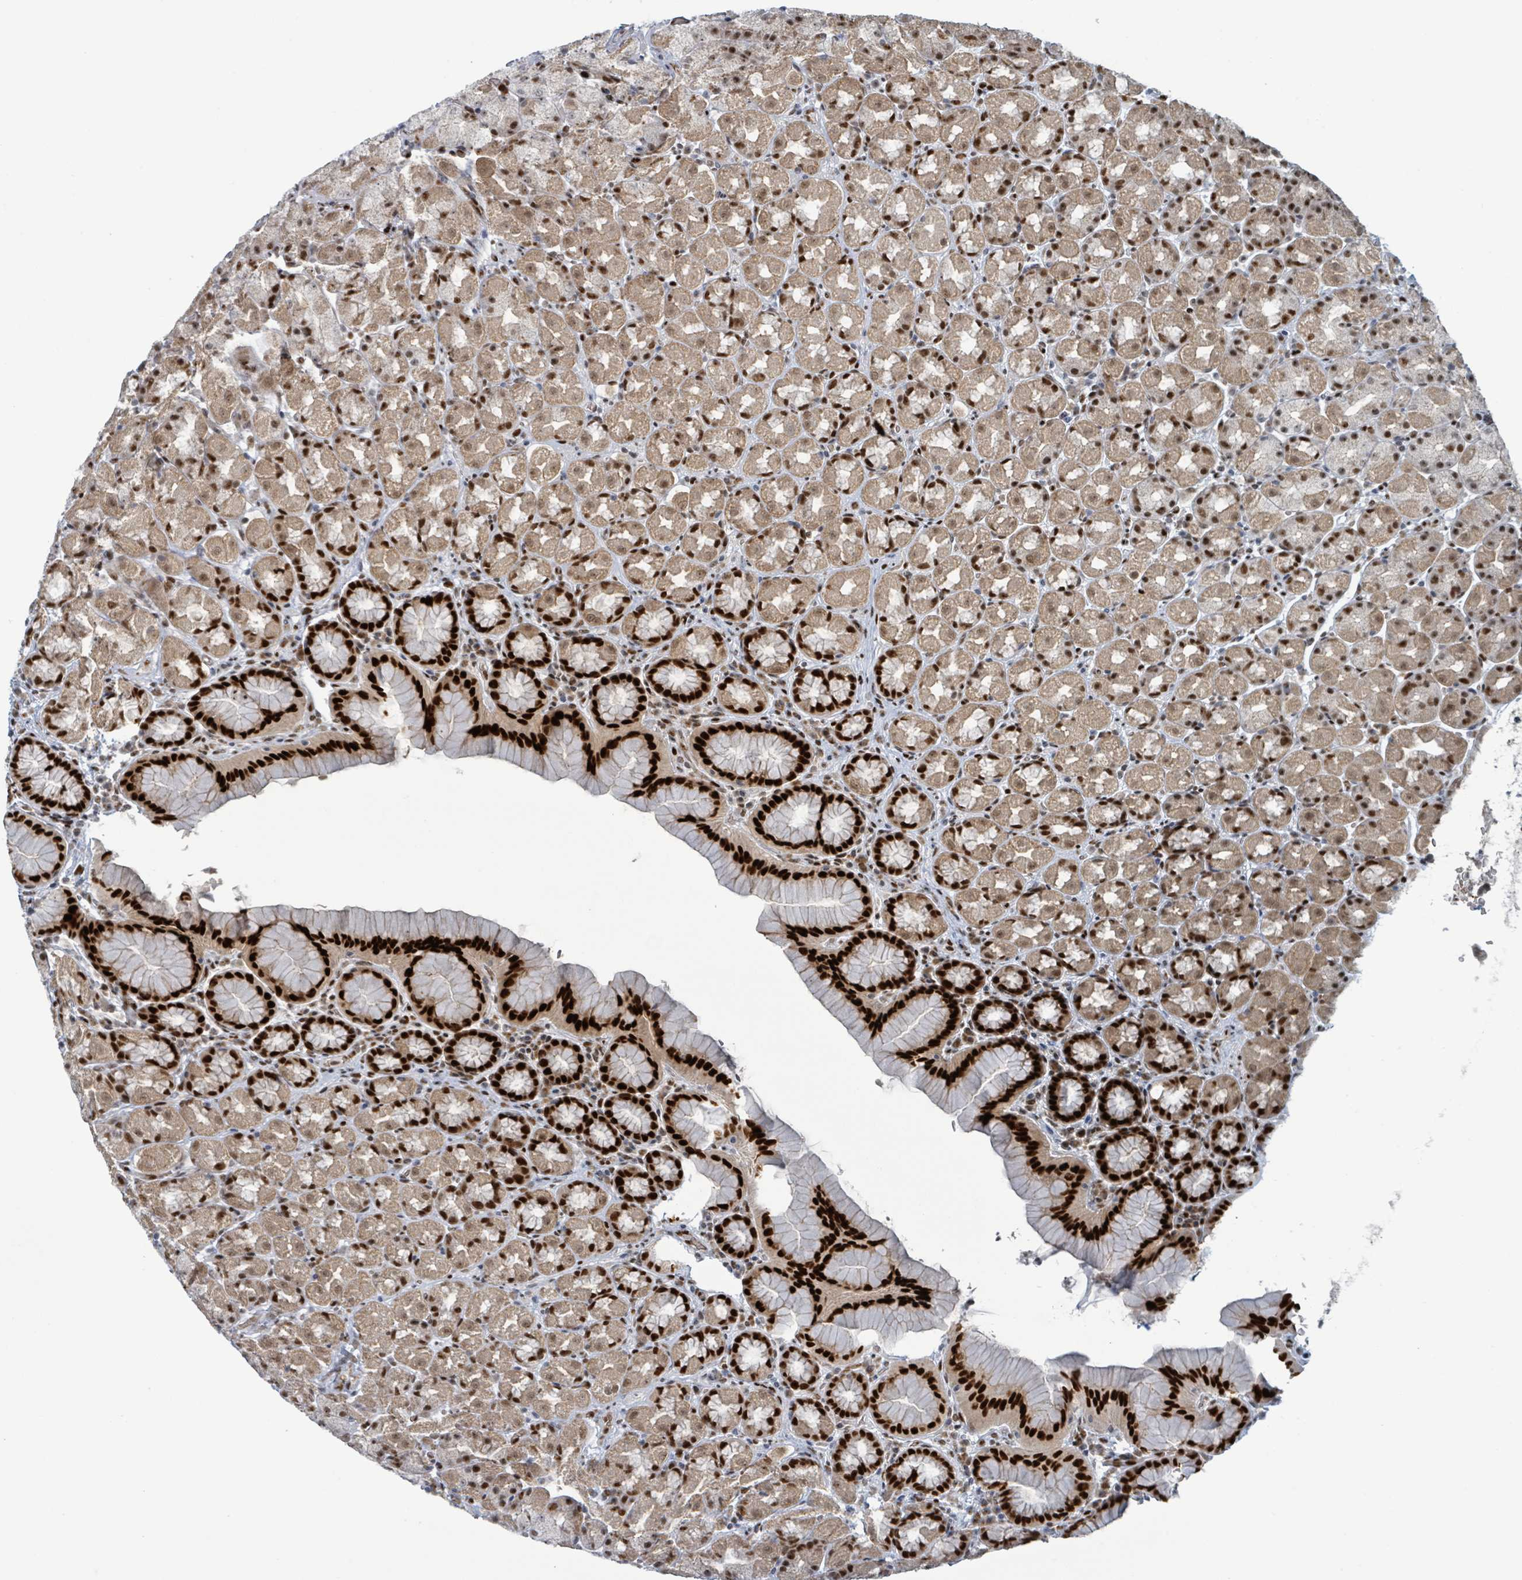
{"staining": {"intensity": "strong", "quantity": "25%-75%", "location": "nuclear"}, "tissue": "stomach", "cell_type": "Glandular cells", "image_type": "normal", "snomed": [{"axis": "morphology", "description": "Normal tissue, NOS"}, {"axis": "topography", "description": "Stomach, upper"}, {"axis": "topography", "description": "Stomach"}], "caption": "Immunohistochemical staining of unremarkable stomach exhibits high levels of strong nuclear positivity in approximately 25%-75% of glandular cells.", "gene": "KLF3", "patient": {"sex": "male", "age": 68}}